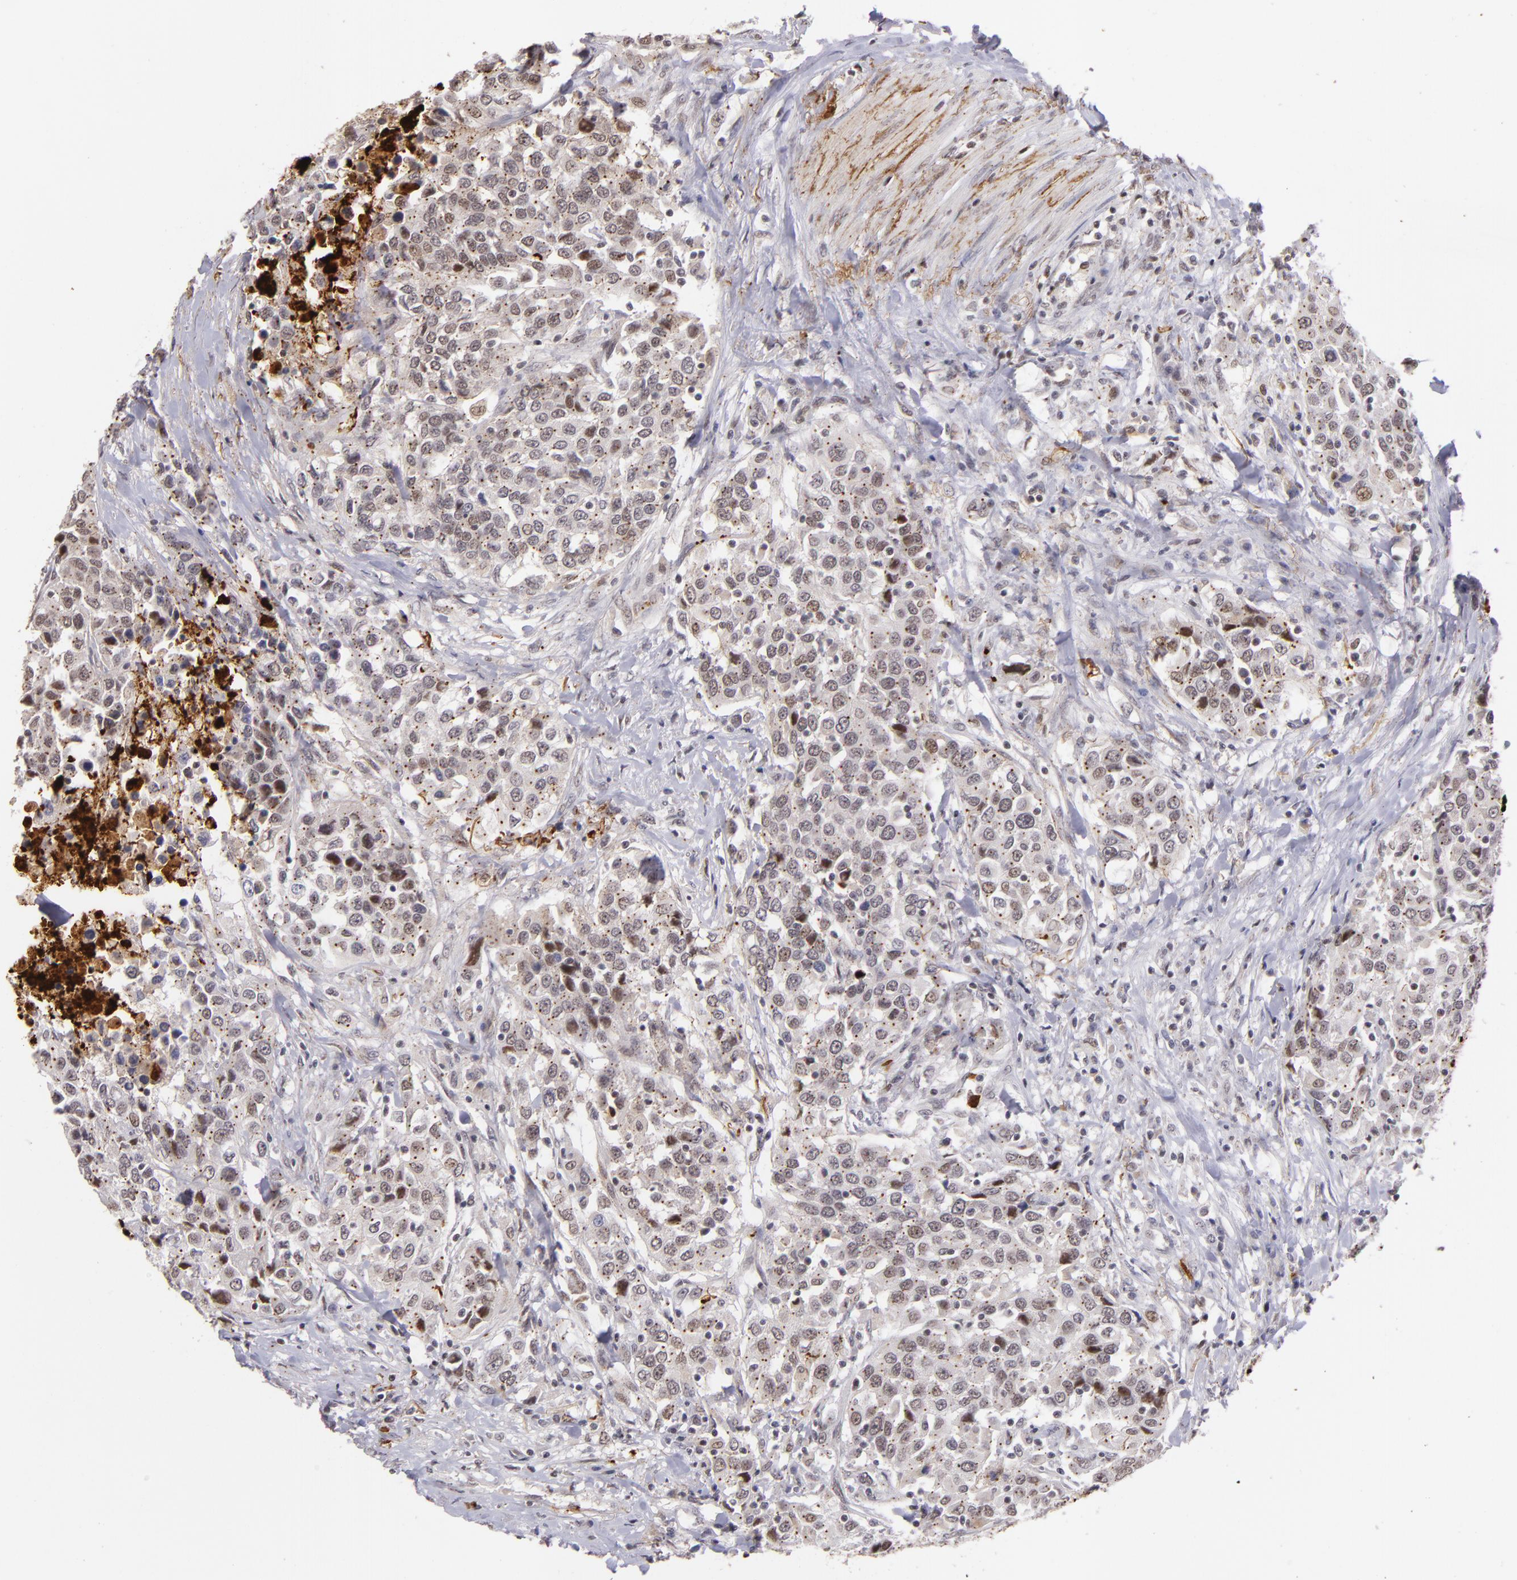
{"staining": {"intensity": "weak", "quantity": "<25%", "location": "nuclear"}, "tissue": "urothelial cancer", "cell_type": "Tumor cells", "image_type": "cancer", "snomed": [{"axis": "morphology", "description": "Urothelial carcinoma, High grade"}, {"axis": "topography", "description": "Urinary bladder"}], "caption": "This is an immunohistochemistry image of human urothelial cancer. There is no expression in tumor cells.", "gene": "RXRG", "patient": {"sex": "female", "age": 80}}